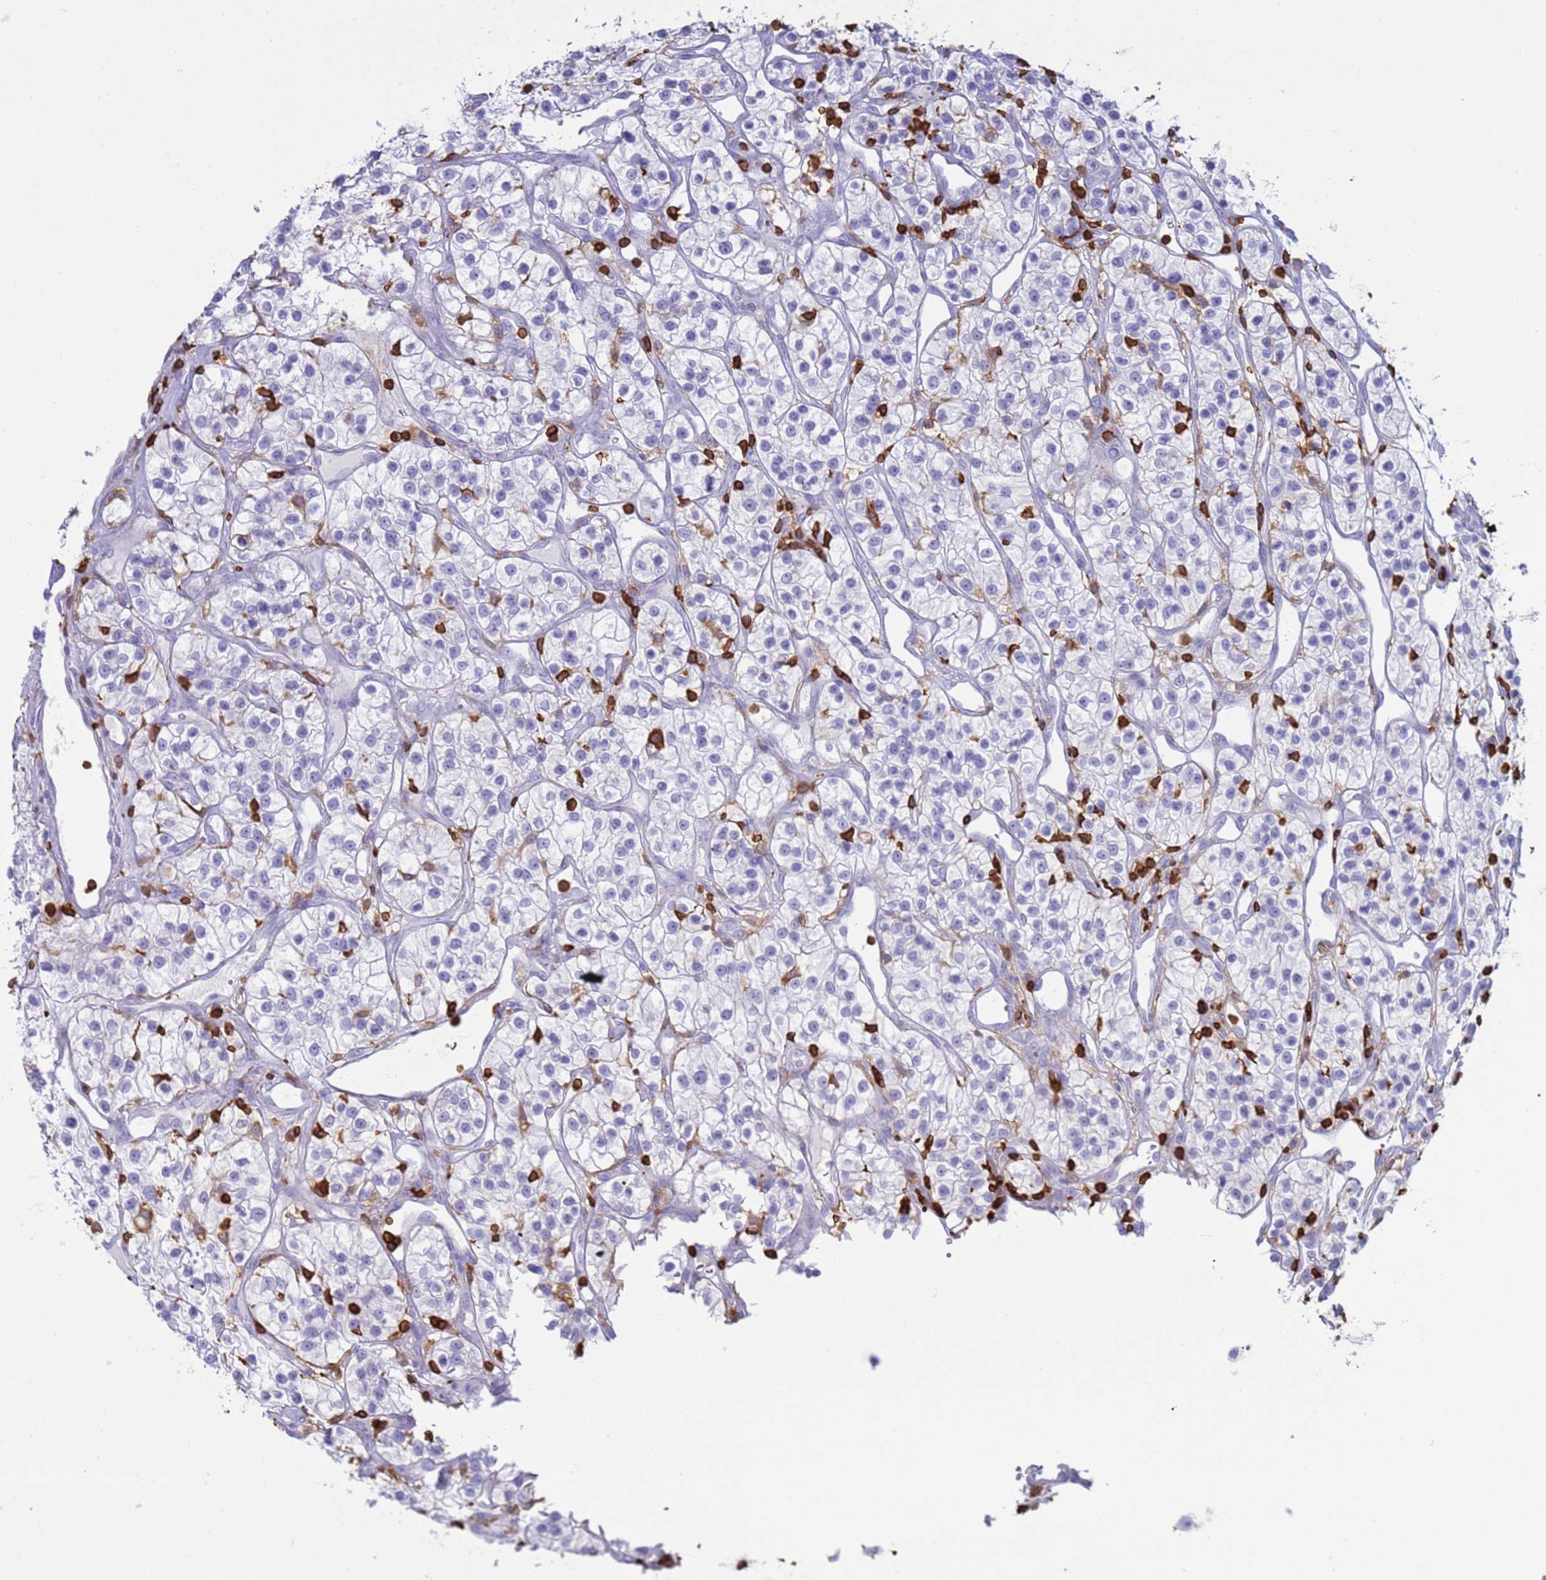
{"staining": {"intensity": "negative", "quantity": "none", "location": "none"}, "tissue": "renal cancer", "cell_type": "Tumor cells", "image_type": "cancer", "snomed": [{"axis": "morphology", "description": "Adenocarcinoma, NOS"}, {"axis": "topography", "description": "Kidney"}], "caption": "Immunohistochemical staining of human adenocarcinoma (renal) reveals no significant staining in tumor cells.", "gene": "IRF5", "patient": {"sex": "female", "age": 57}}